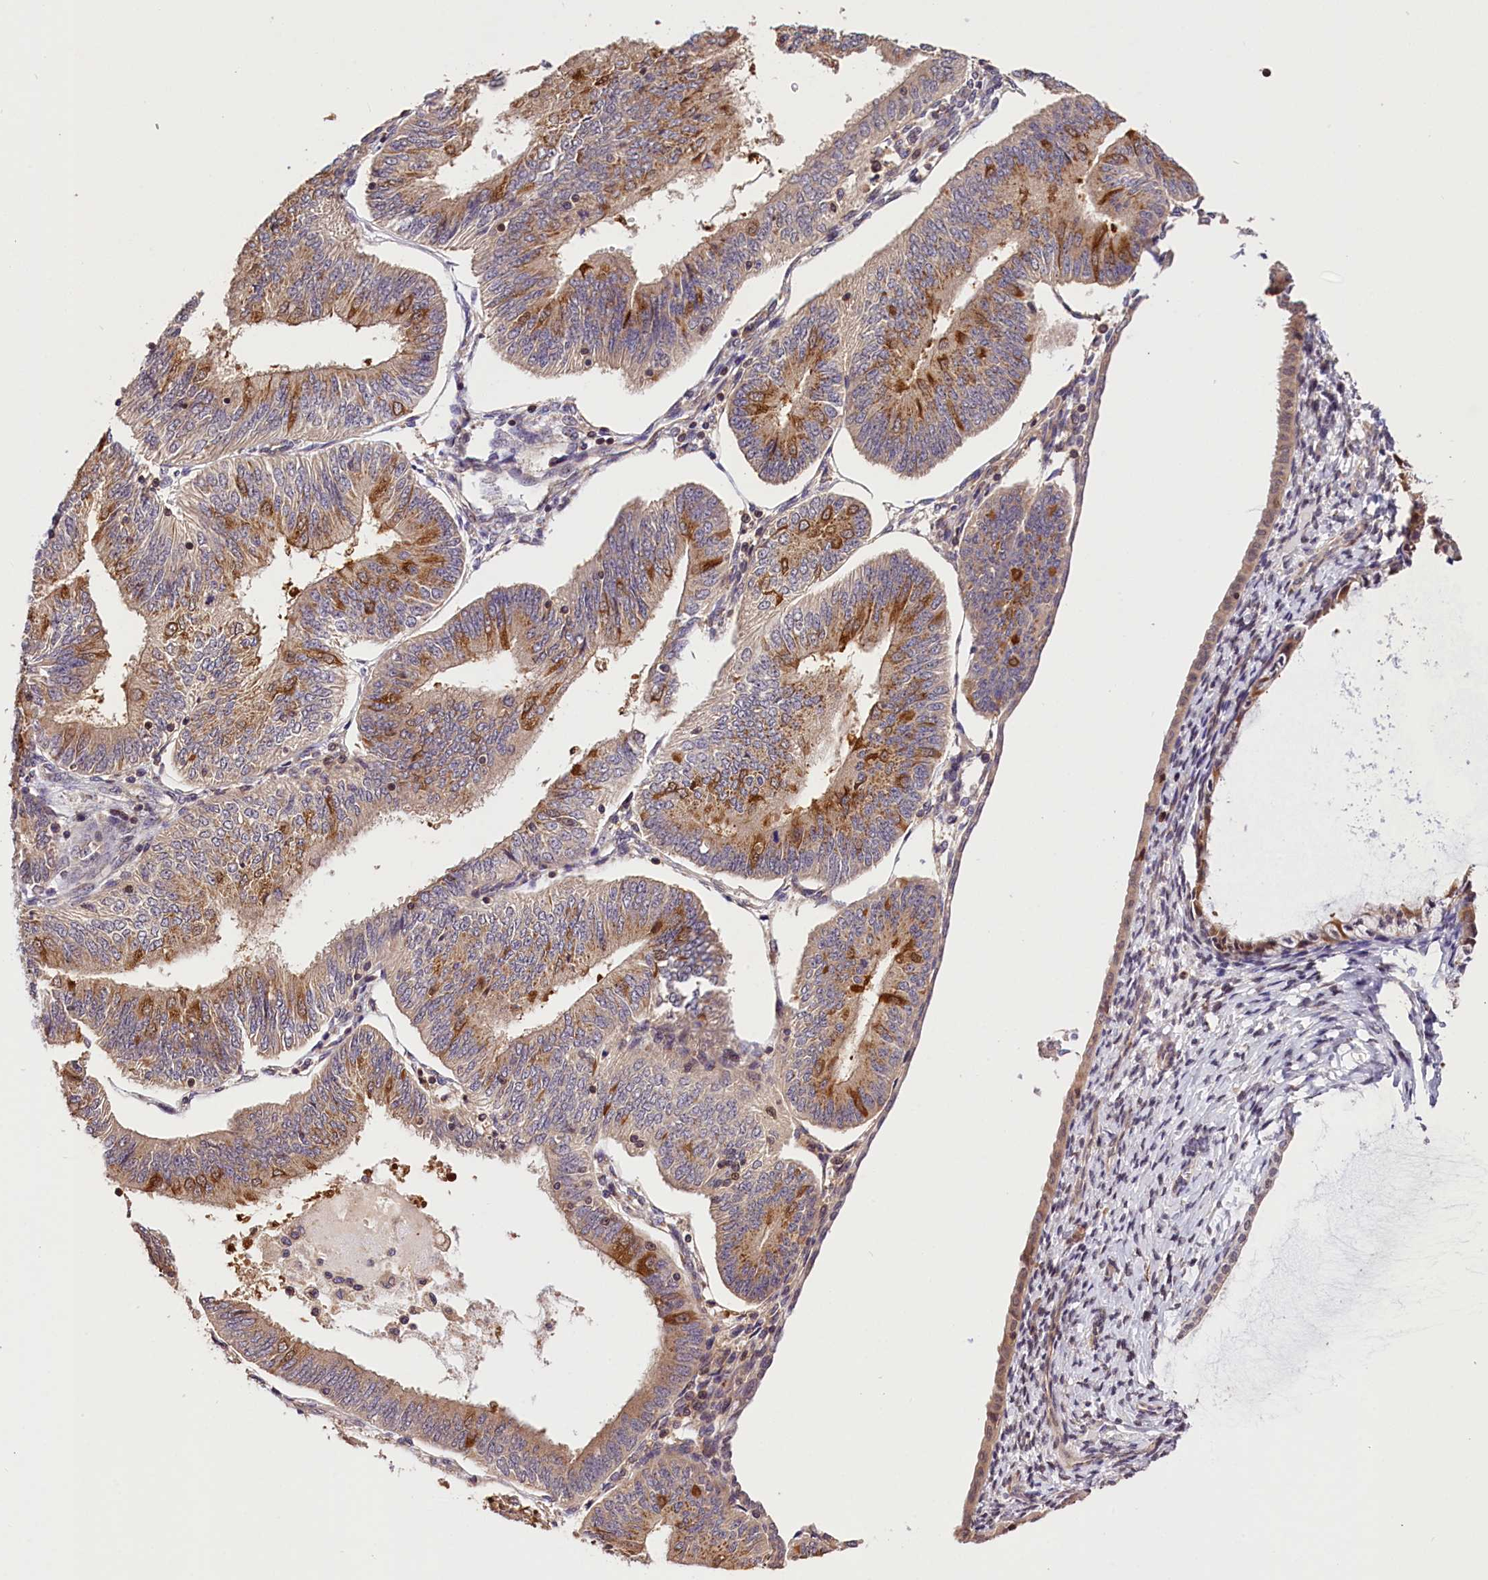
{"staining": {"intensity": "moderate", "quantity": "25%-75%", "location": "cytoplasmic/membranous"}, "tissue": "endometrial cancer", "cell_type": "Tumor cells", "image_type": "cancer", "snomed": [{"axis": "morphology", "description": "Adenocarcinoma, NOS"}, {"axis": "topography", "description": "Endometrium"}], "caption": "This photomicrograph displays immunohistochemistry staining of endometrial cancer (adenocarcinoma), with medium moderate cytoplasmic/membranous expression in approximately 25%-75% of tumor cells.", "gene": "CHORDC1", "patient": {"sex": "female", "age": 58}}